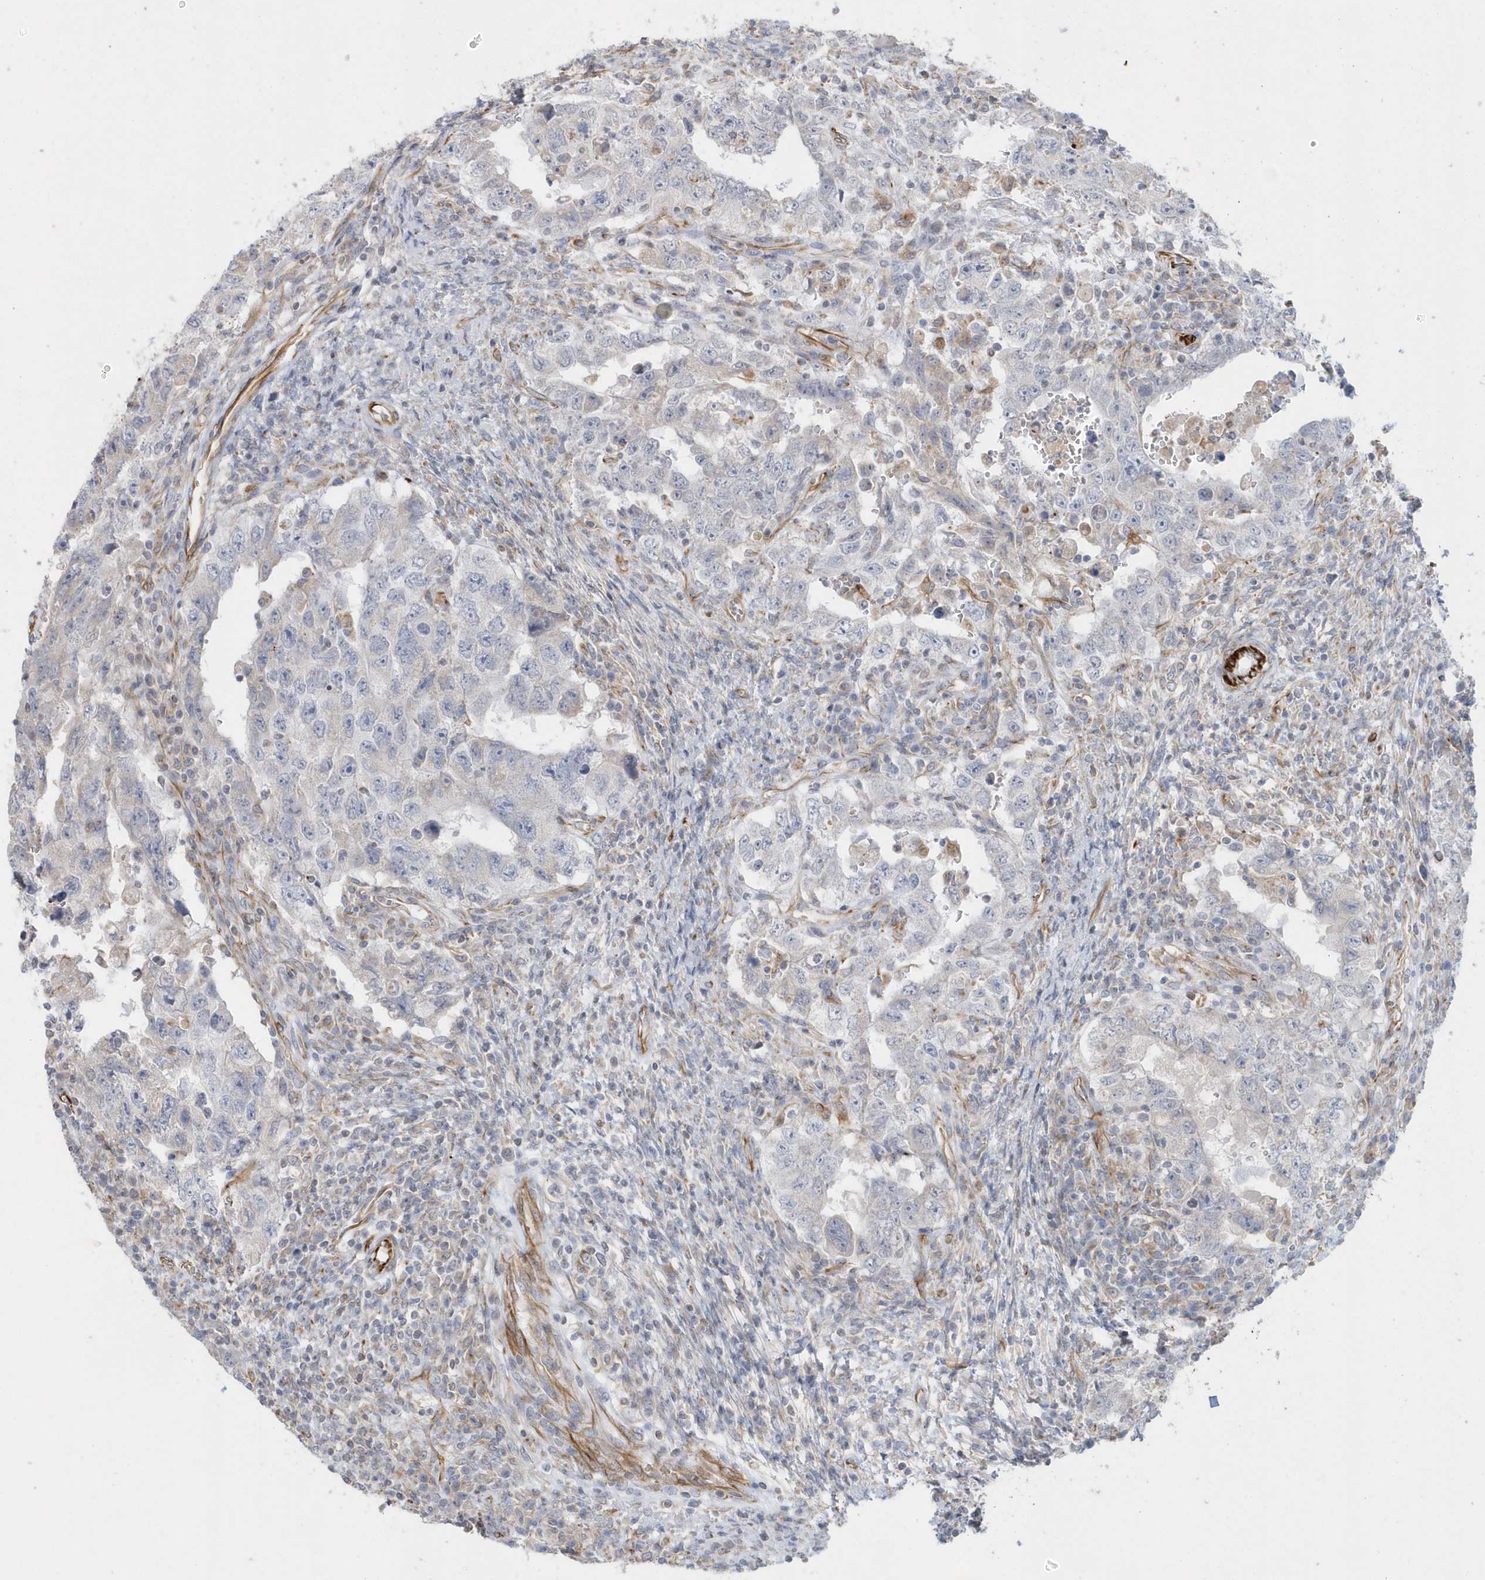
{"staining": {"intensity": "negative", "quantity": "none", "location": "none"}, "tissue": "testis cancer", "cell_type": "Tumor cells", "image_type": "cancer", "snomed": [{"axis": "morphology", "description": "Carcinoma, Embryonal, NOS"}, {"axis": "topography", "description": "Testis"}], "caption": "Immunohistochemistry histopathology image of neoplastic tissue: testis embryonal carcinoma stained with DAB (3,3'-diaminobenzidine) exhibits no significant protein expression in tumor cells.", "gene": "RAB17", "patient": {"sex": "male", "age": 26}}